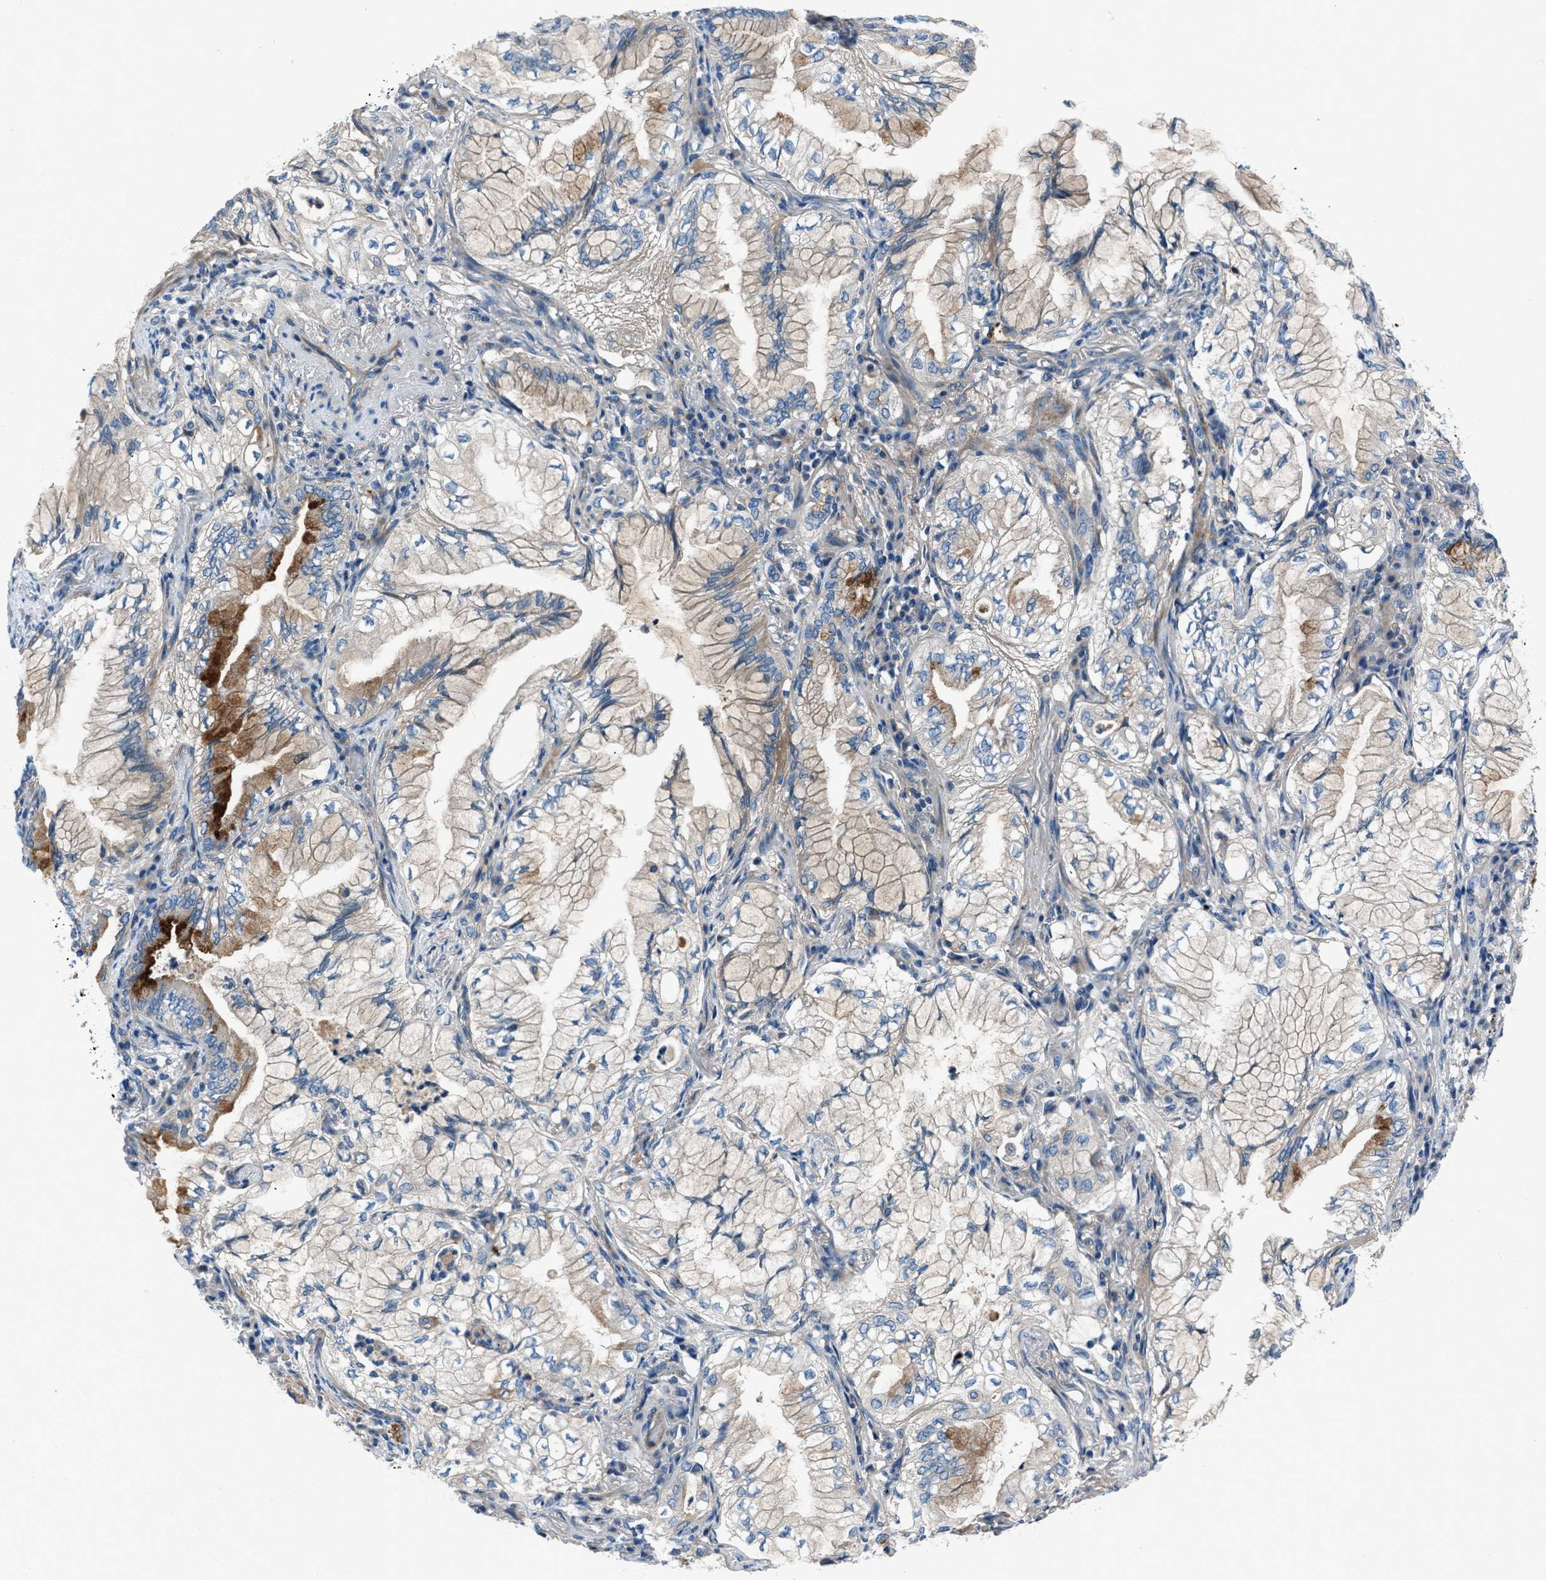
{"staining": {"intensity": "strong", "quantity": "<25%", "location": "cytoplasmic/membranous"}, "tissue": "lung cancer", "cell_type": "Tumor cells", "image_type": "cancer", "snomed": [{"axis": "morphology", "description": "Adenocarcinoma, NOS"}, {"axis": "topography", "description": "Lung"}], "caption": "Immunohistochemical staining of human adenocarcinoma (lung) displays strong cytoplasmic/membranous protein expression in approximately <25% of tumor cells. Ihc stains the protein of interest in brown and the nuclei are stained blue.", "gene": "SLC38A6", "patient": {"sex": "female", "age": 70}}